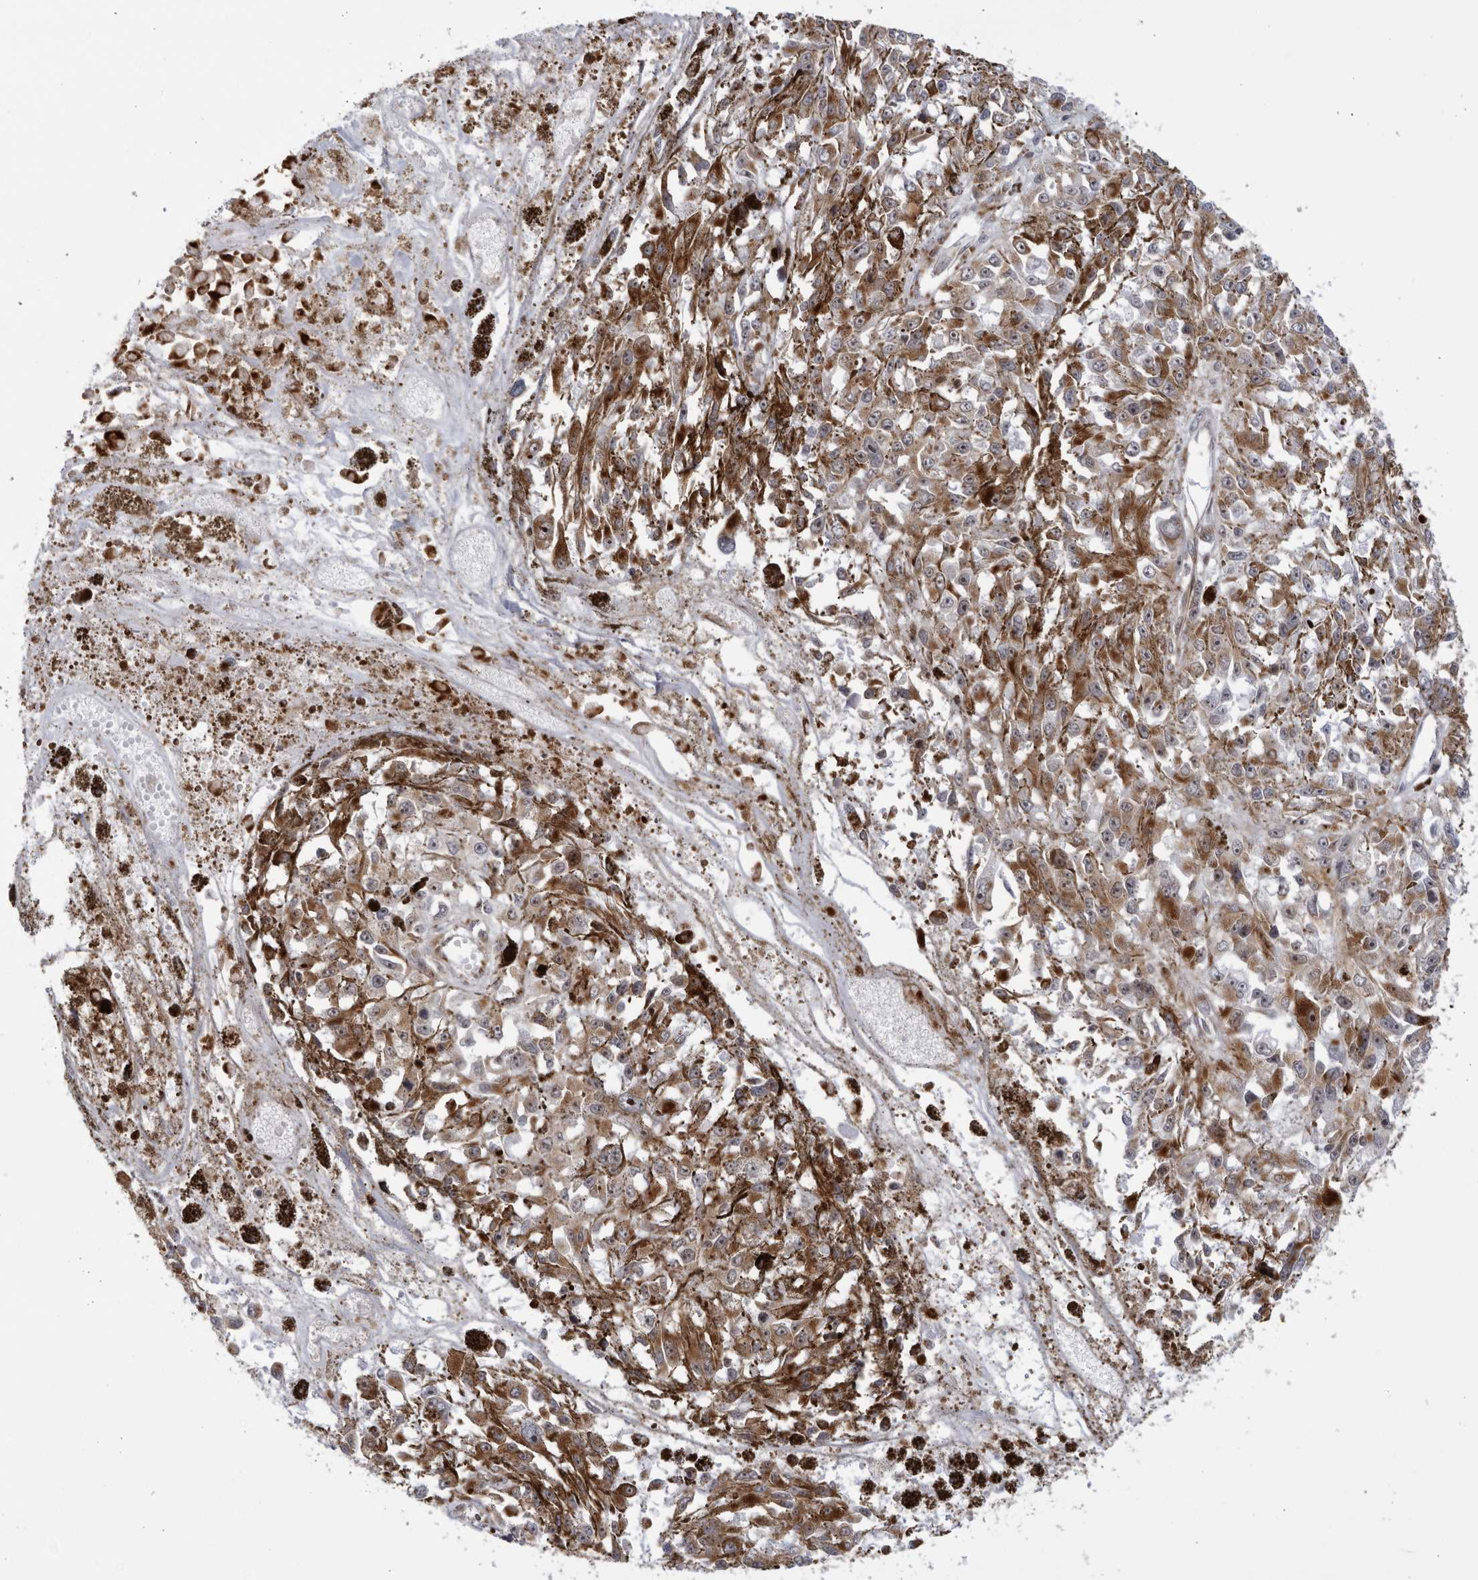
{"staining": {"intensity": "moderate", "quantity": ">75%", "location": "cytoplasmic/membranous"}, "tissue": "melanoma", "cell_type": "Tumor cells", "image_type": "cancer", "snomed": [{"axis": "morphology", "description": "Malignant melanoma, Metastatic site"}, {"axis": "topography", "description": "Lymph node"}], "caption": "There is medium levels of moderate cytoplasmic/membranous positivity in tumor cells of melanoma, as demonstrated by immunohistochemical staining (brown color).", "gene": "RBM34", "patient": {"sex": "male", "age": 59}}